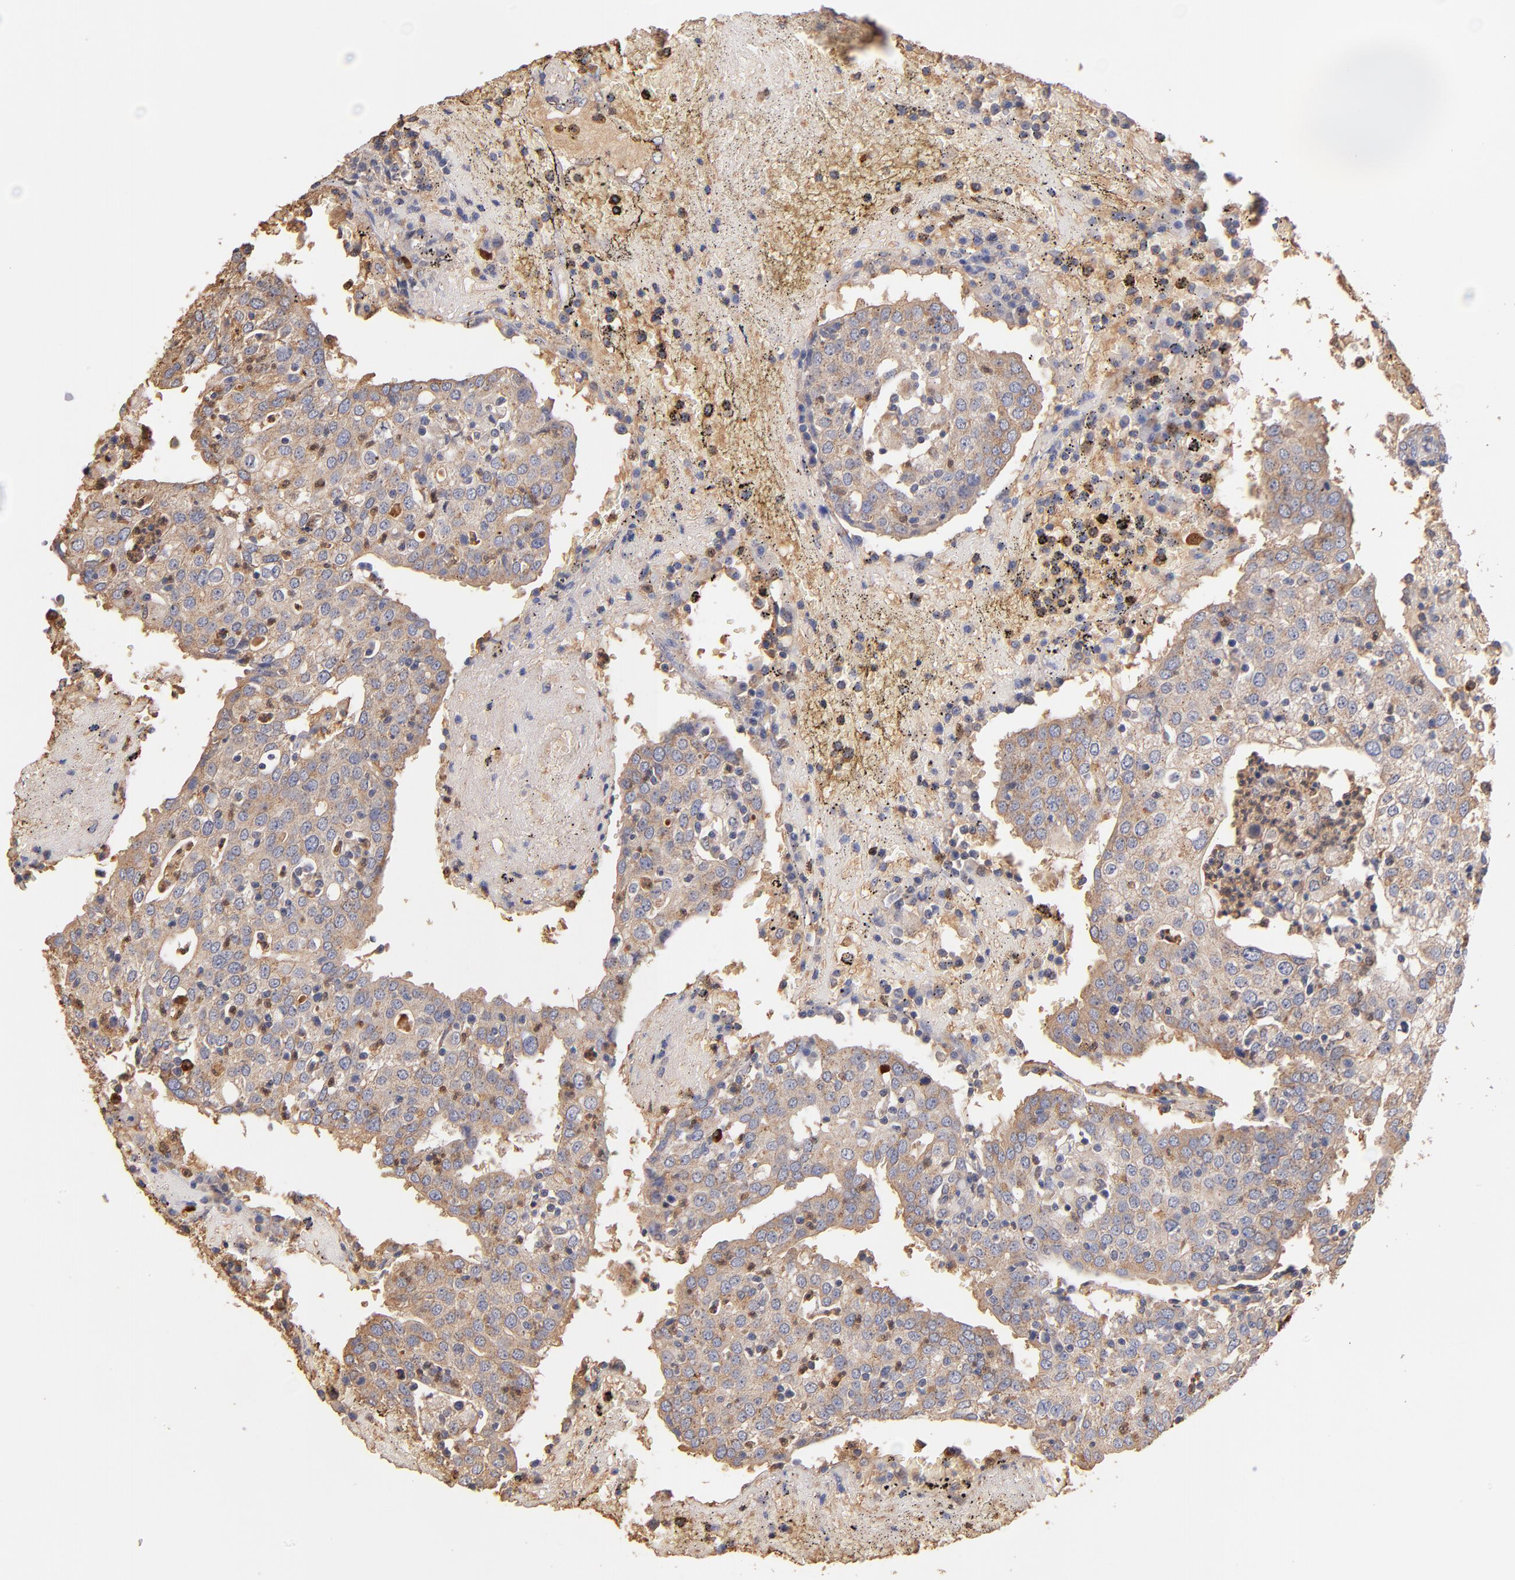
{"staining": {"intensity": "moderate", "quantity": ">75%", "location": "cytoplasmic/membranous"}, "tissue": "head and neck cancer", "cell_type": "Tumor cells", "image_type": "cancer", "snomed": [{"axis": "morphology", "description": "Adenocarcinoma, NOS"}, {"axis": "topography", "description": "Salivary gland"}, {"axis": "topography", "description": "Head-Neck"}], "caption": "Human head and neck cancer stained with a protein marker reveals moderate staining in tumor cells.", "gene": "RO60", "patient": {"sex": "female", "age": 65}}